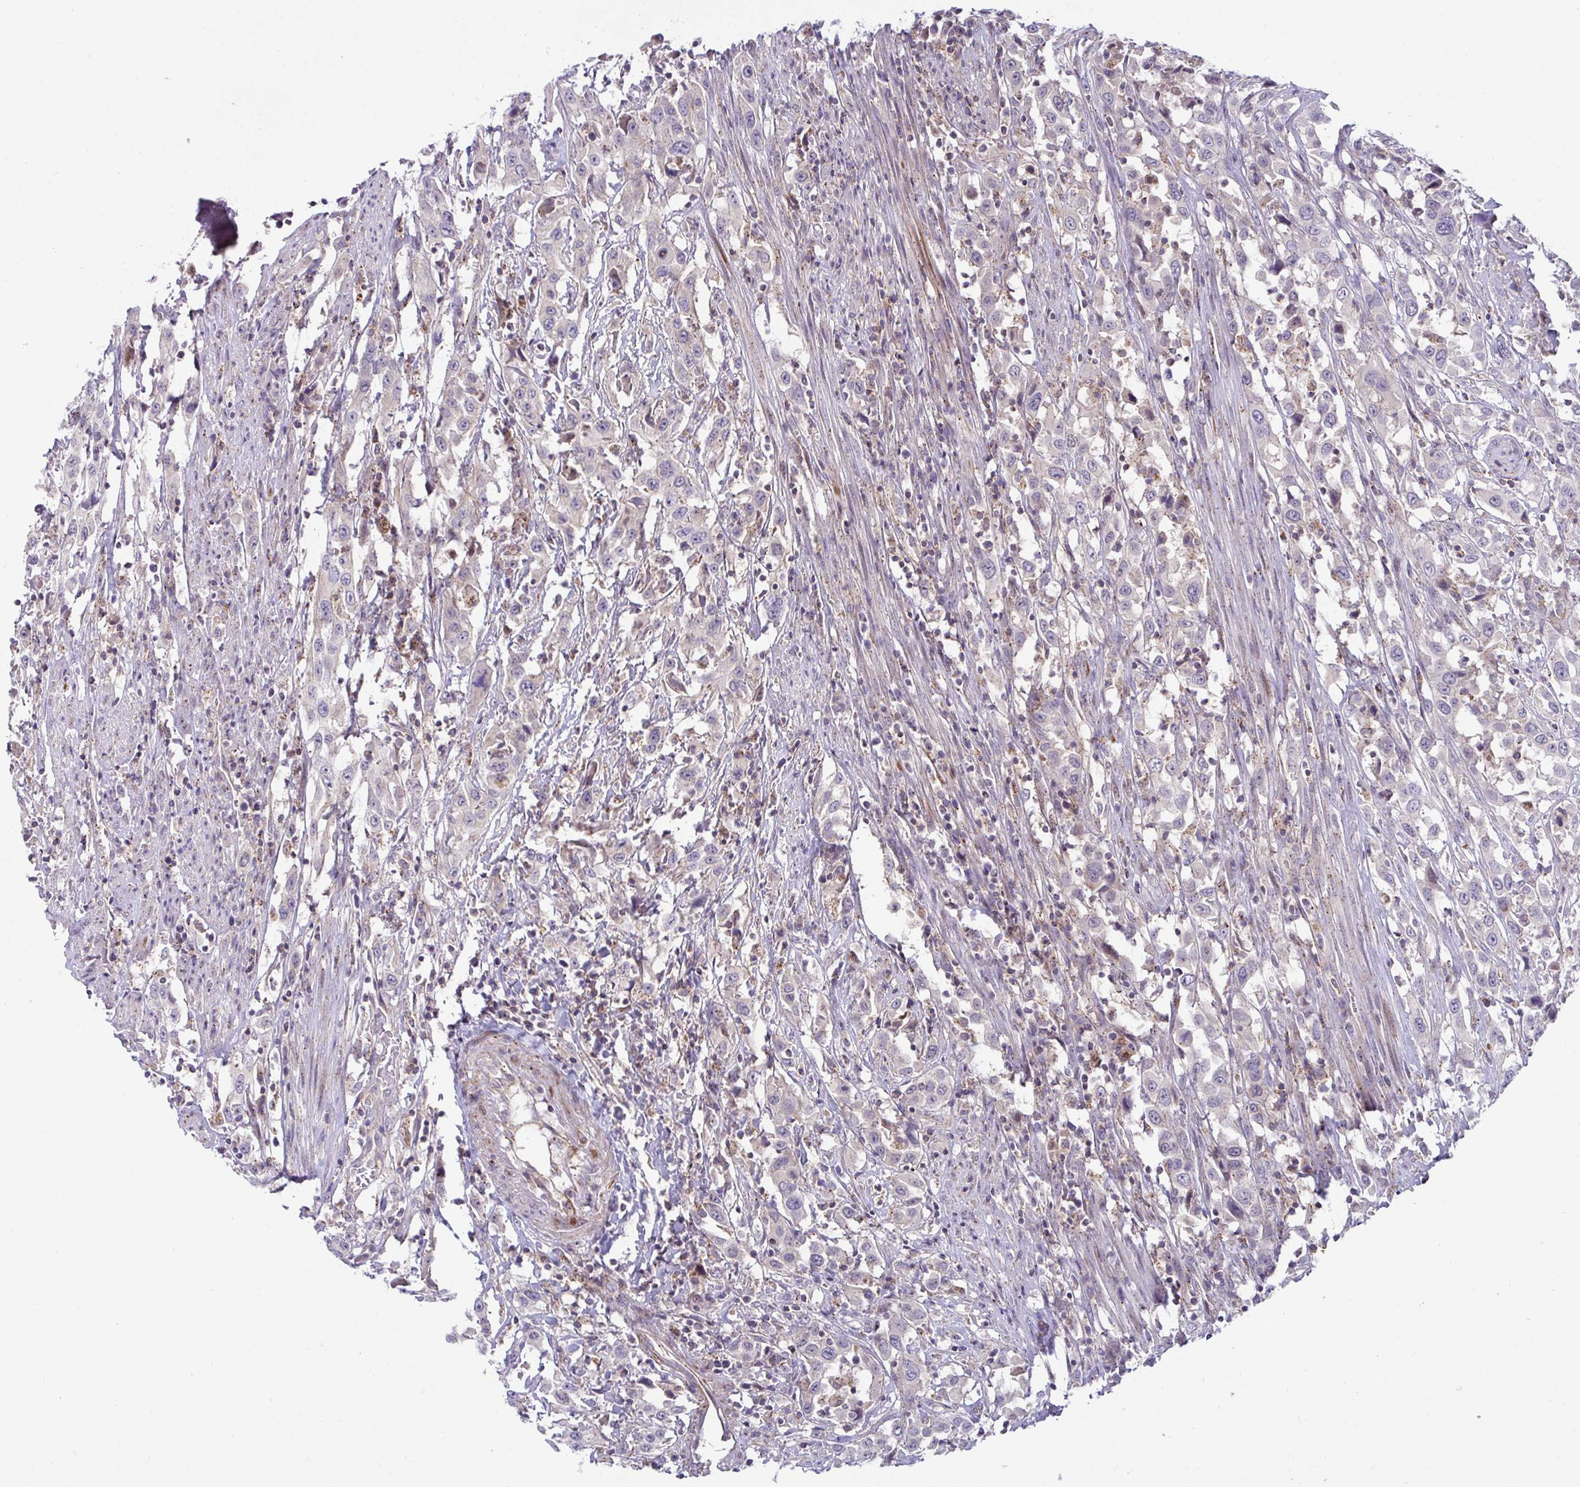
{"staining": {"intensity": "negative", "quantity": "none", "location": "none"}, "tissue": "urothelial cancer", "cell_type": "Tumor cells", "image_type": "cancer", "snomed": [{"axis": "morphology", "description": "Urothelial carcinoma, High grade"}, {"axis": "topography", "description": "Urinary bladder"}], "caption": "High magnification brightfield microscopy of urothelial carcinoma (high-grade) stained with DAB (brown) and counterstained with hematoxylin (blue): tumor cells show no significant positivity. (DAB (3,3'-diaminobenzidine) immunohistochemistry visualized using brightfield microscopy, high magnification).", "gene": "IST1", "patient": {"sex": "male", "age": 61}}